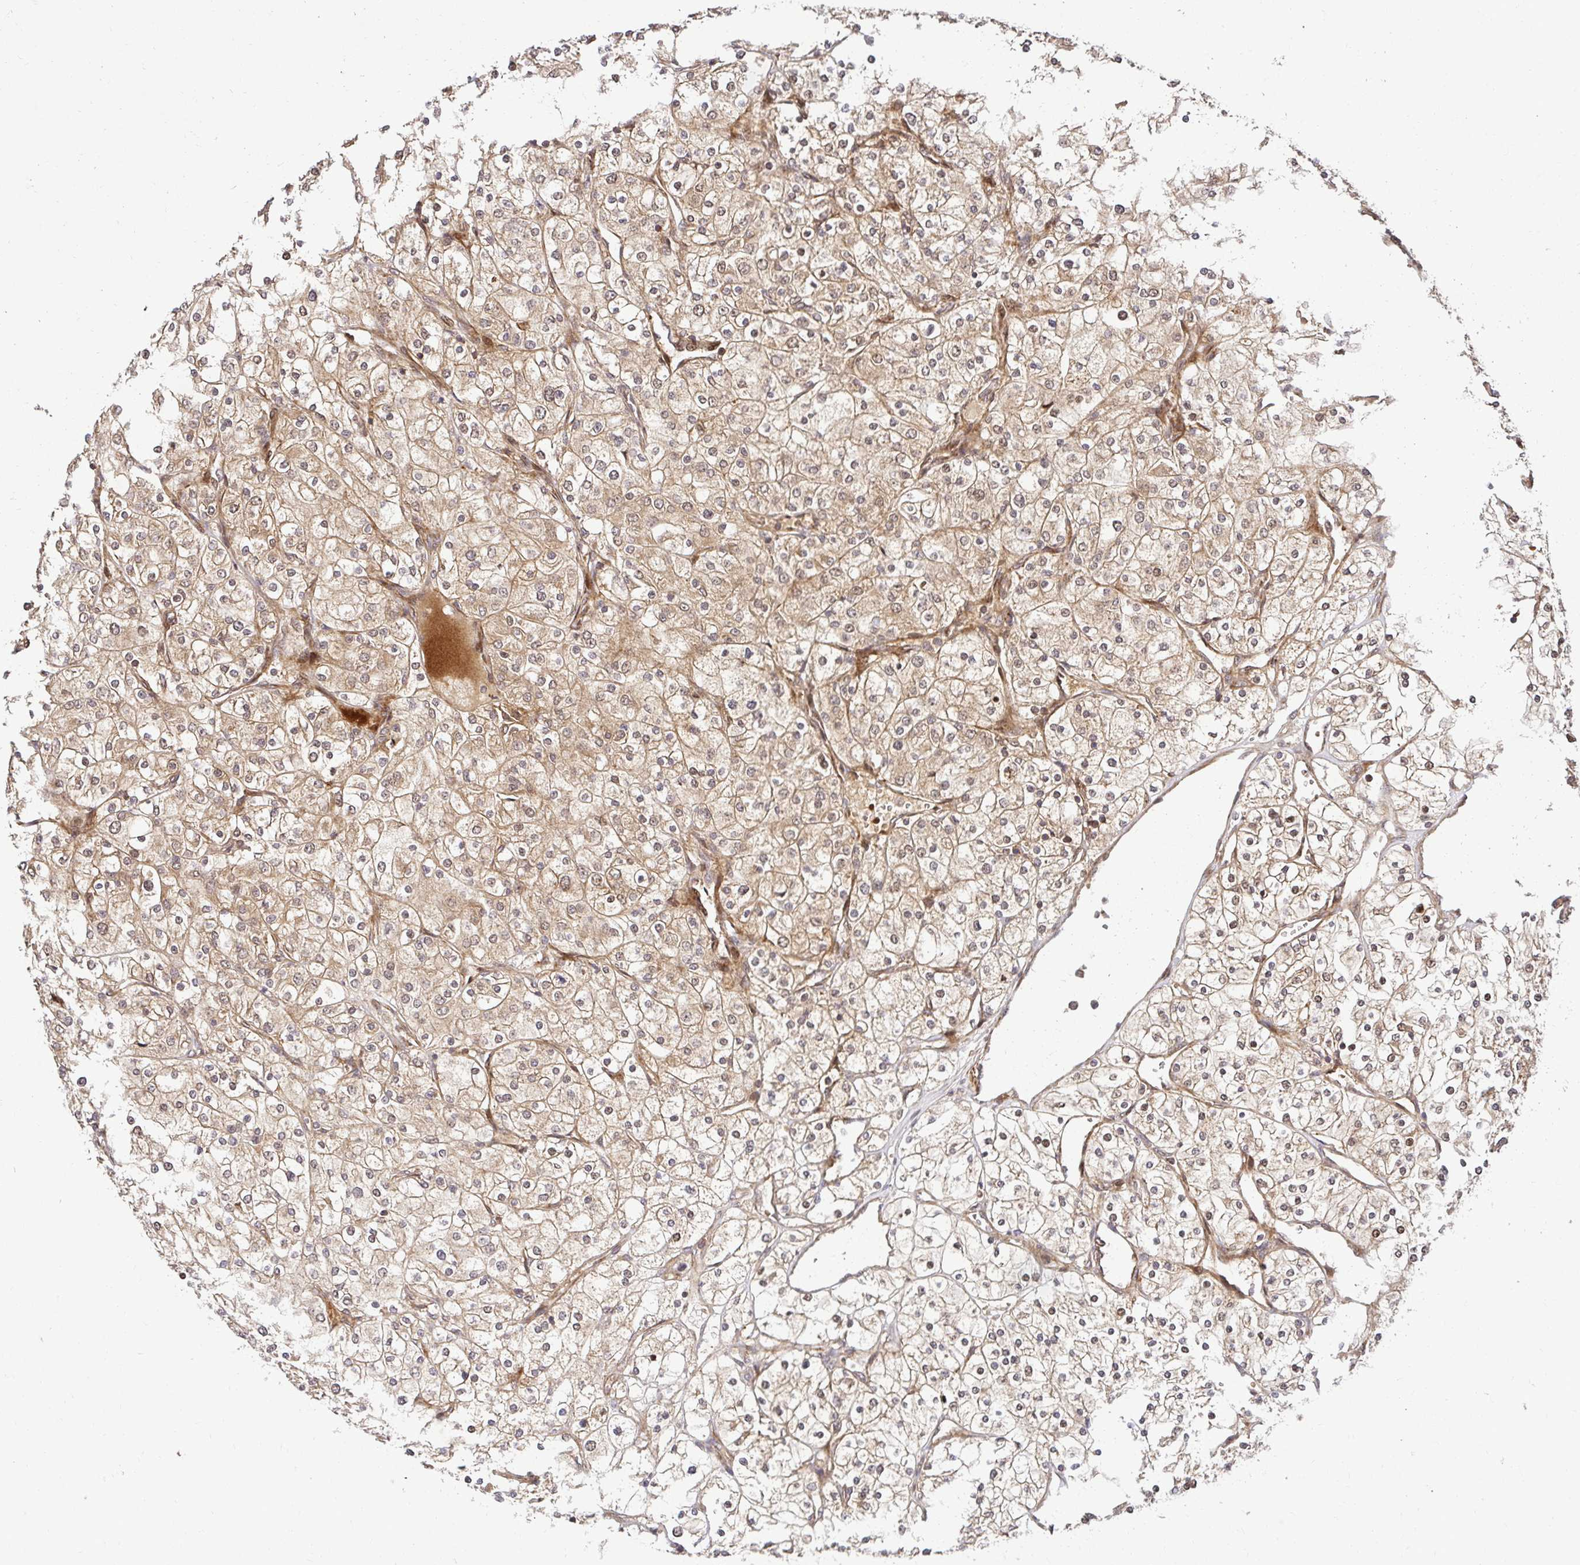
{"staining": {"intensity": "weak", "quantity": ">75%", "location": "cytoplasmic/membranous"}, "tissue": "renal cancer", "cell_type": "Tumor cells", "image_type": "cancer", "snomed": [{"axis": "morphology", "description": "Adenocarcinoma, NOS"}, {"axis": "topography", "description": "Kidney"}], "caption": "DAB immunohistochemical staining of human adenocarcinoma (renal) demonstrates weak cytoplasmic/membranous protein expression in approximately >75% of tumor cells.", "gene": "PSMA4", "patient": {"sex": "male", "age": 80}}